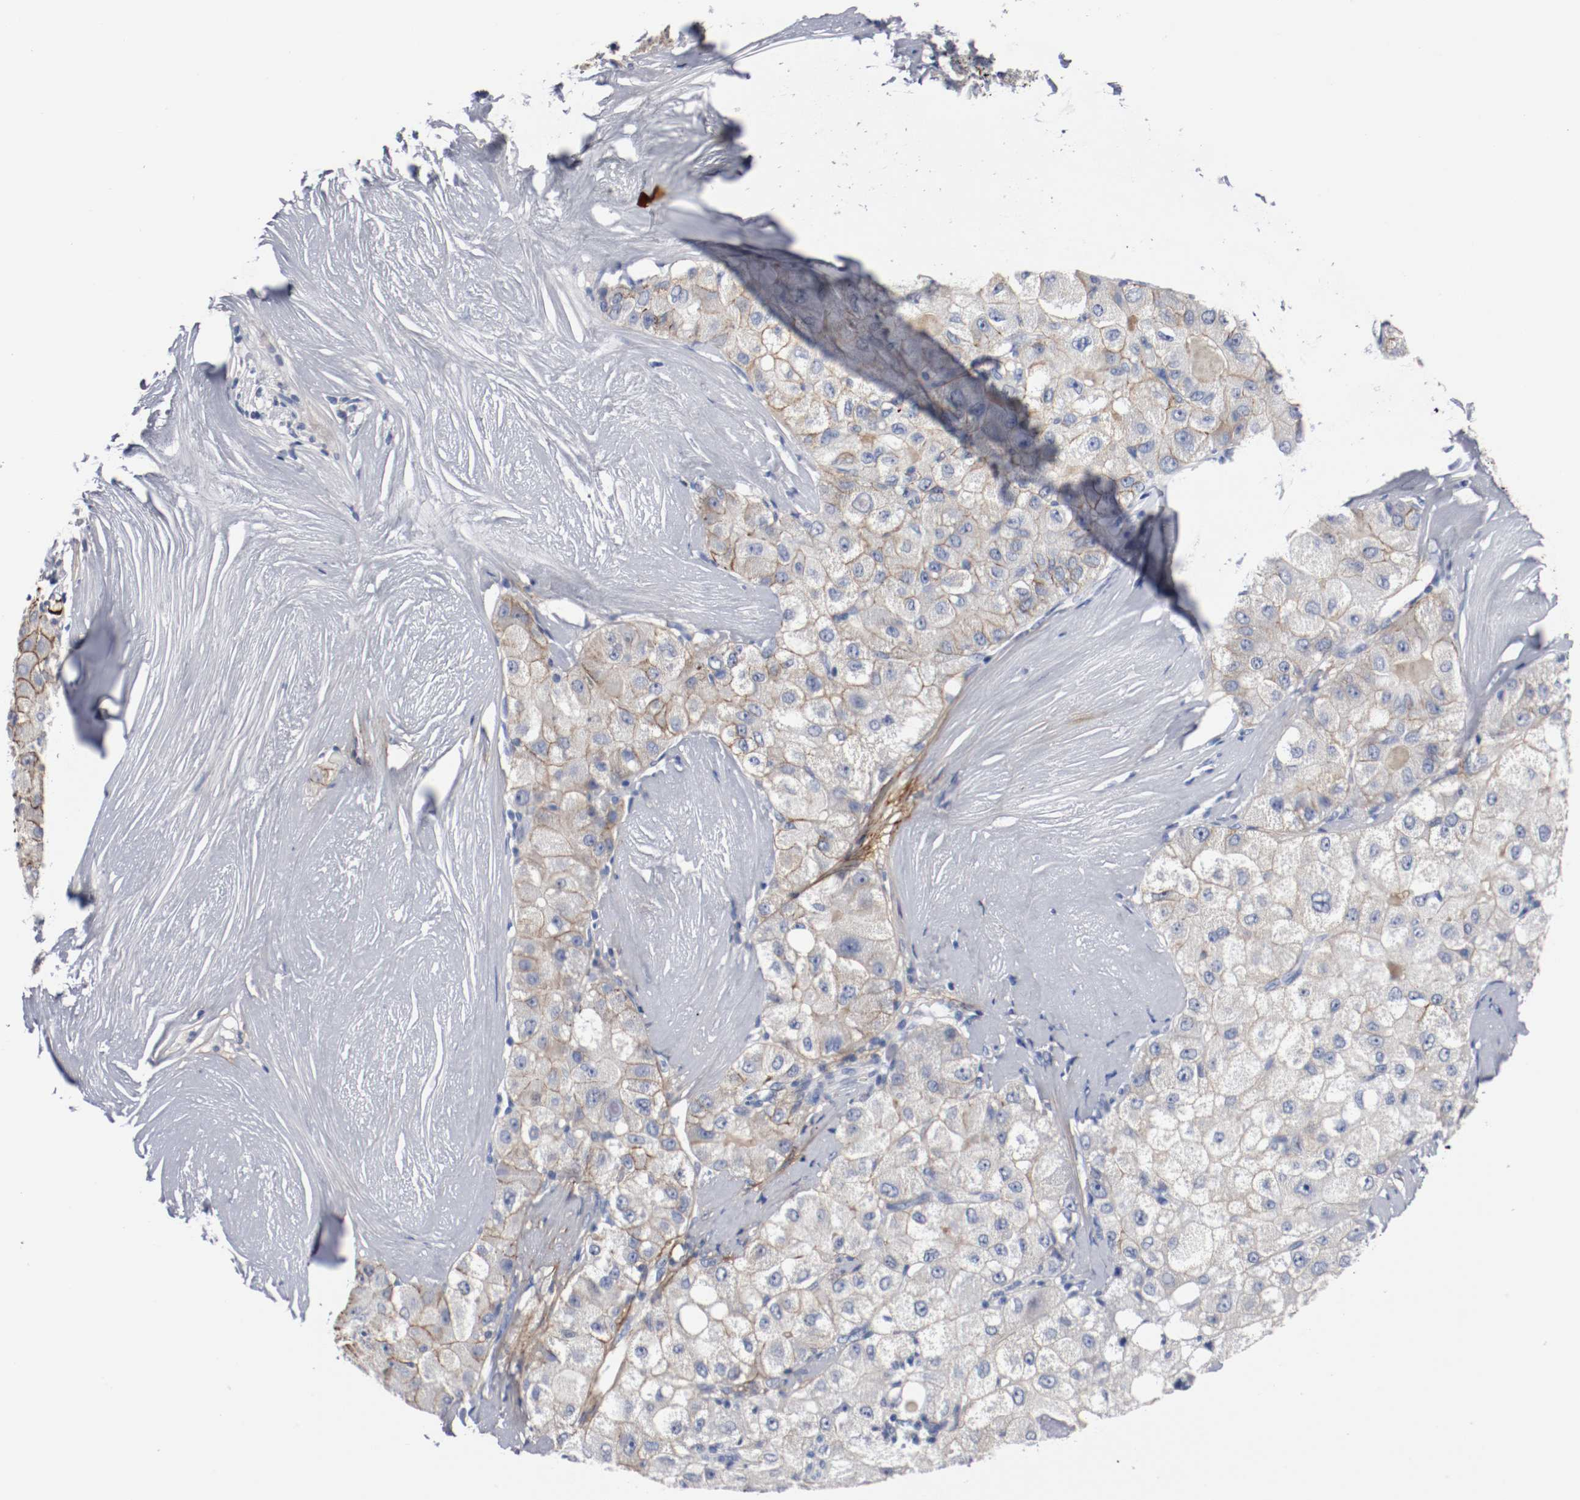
{"staining": {"intensity": "moderate", "quantity": ">75%", "location": "cytoplasmic/membranous"}, "tissue": "liver cancer", "cell_type": "Tumor cells", "image_type": "cancer", "snomed": [{"axis": "morphology", "description": "Carcinoma, Hepatocellular, NOS"}, {"axis": "topography", "description": "Liver"}], "caption": "Tumor cells demonstrate medium levels of moderate cytoplasmic/membranous expression in about >75% of cells in human liver hepatocellular carcinoma.", "gene": "TNC", "patient": {"sex": "male", "age": 80}}